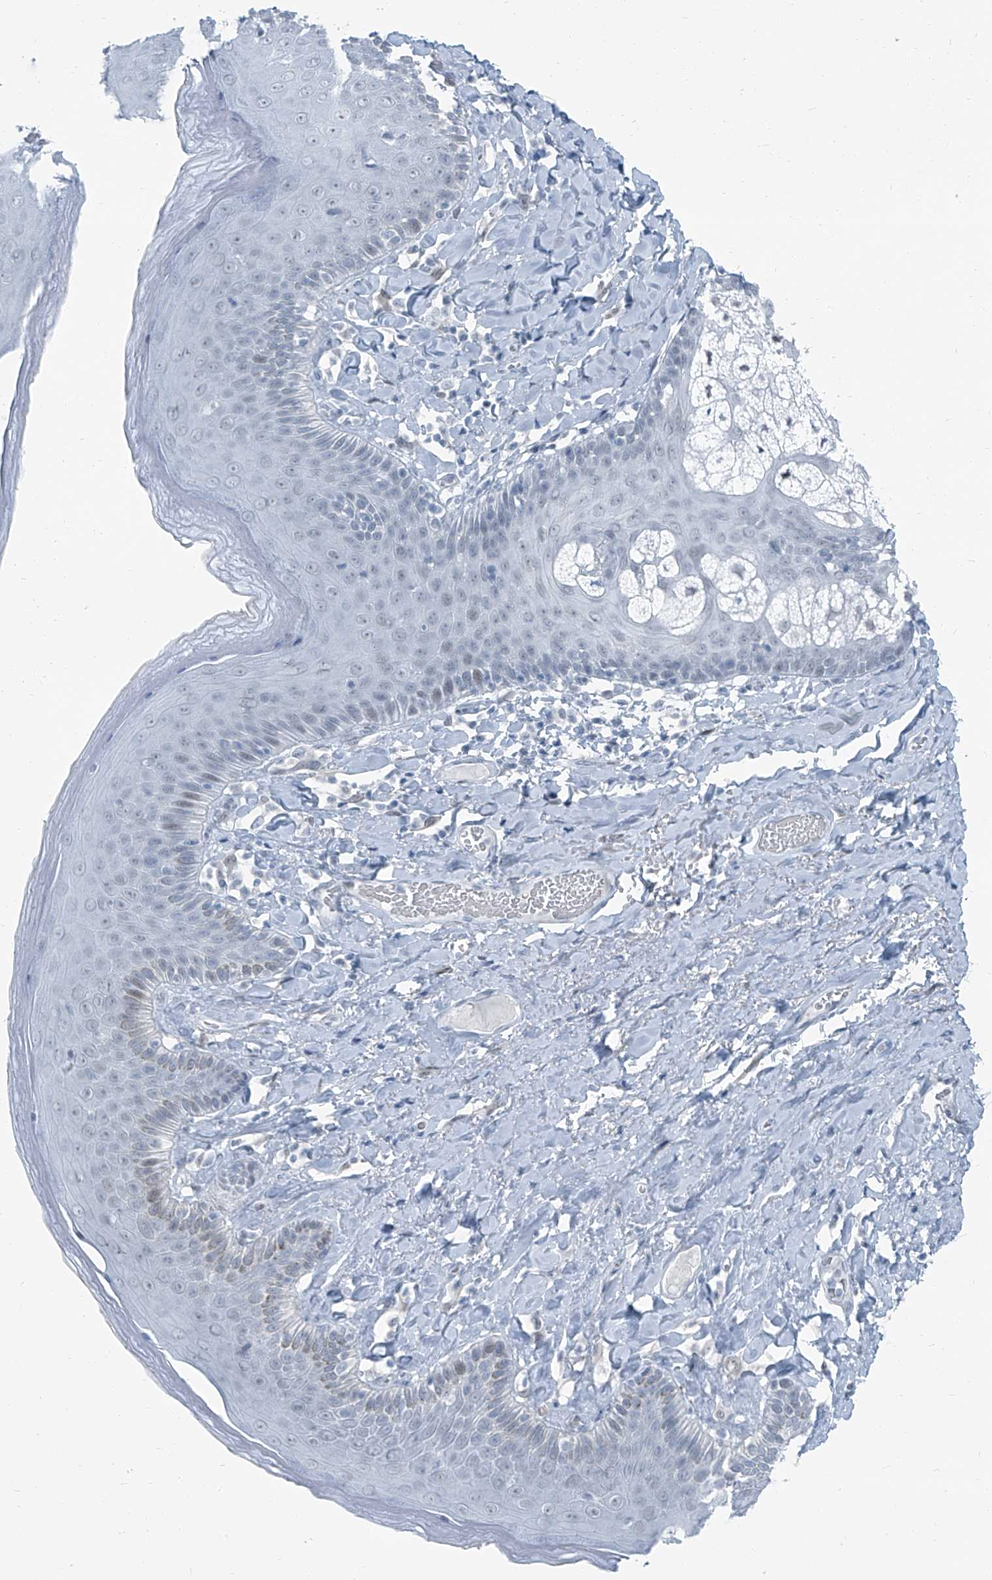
{"staining": {"intensity": "weak", "quantity": "<25%", "location": "cytoplasmic/membranous"}, "tissue": "skin", "cell_type": "Epidermal cells", "image_type": "normal", "snomed": [{"axis": "morphology", "description": "Normal tissue, NOS"}, {"axis": "topography", "description": "Anal"}], "caption": "The IHC micrograph has no significant expression in epidermal cells of skin.", "gene": "RGN", "patient": {"sex": "male", "age": 69}}